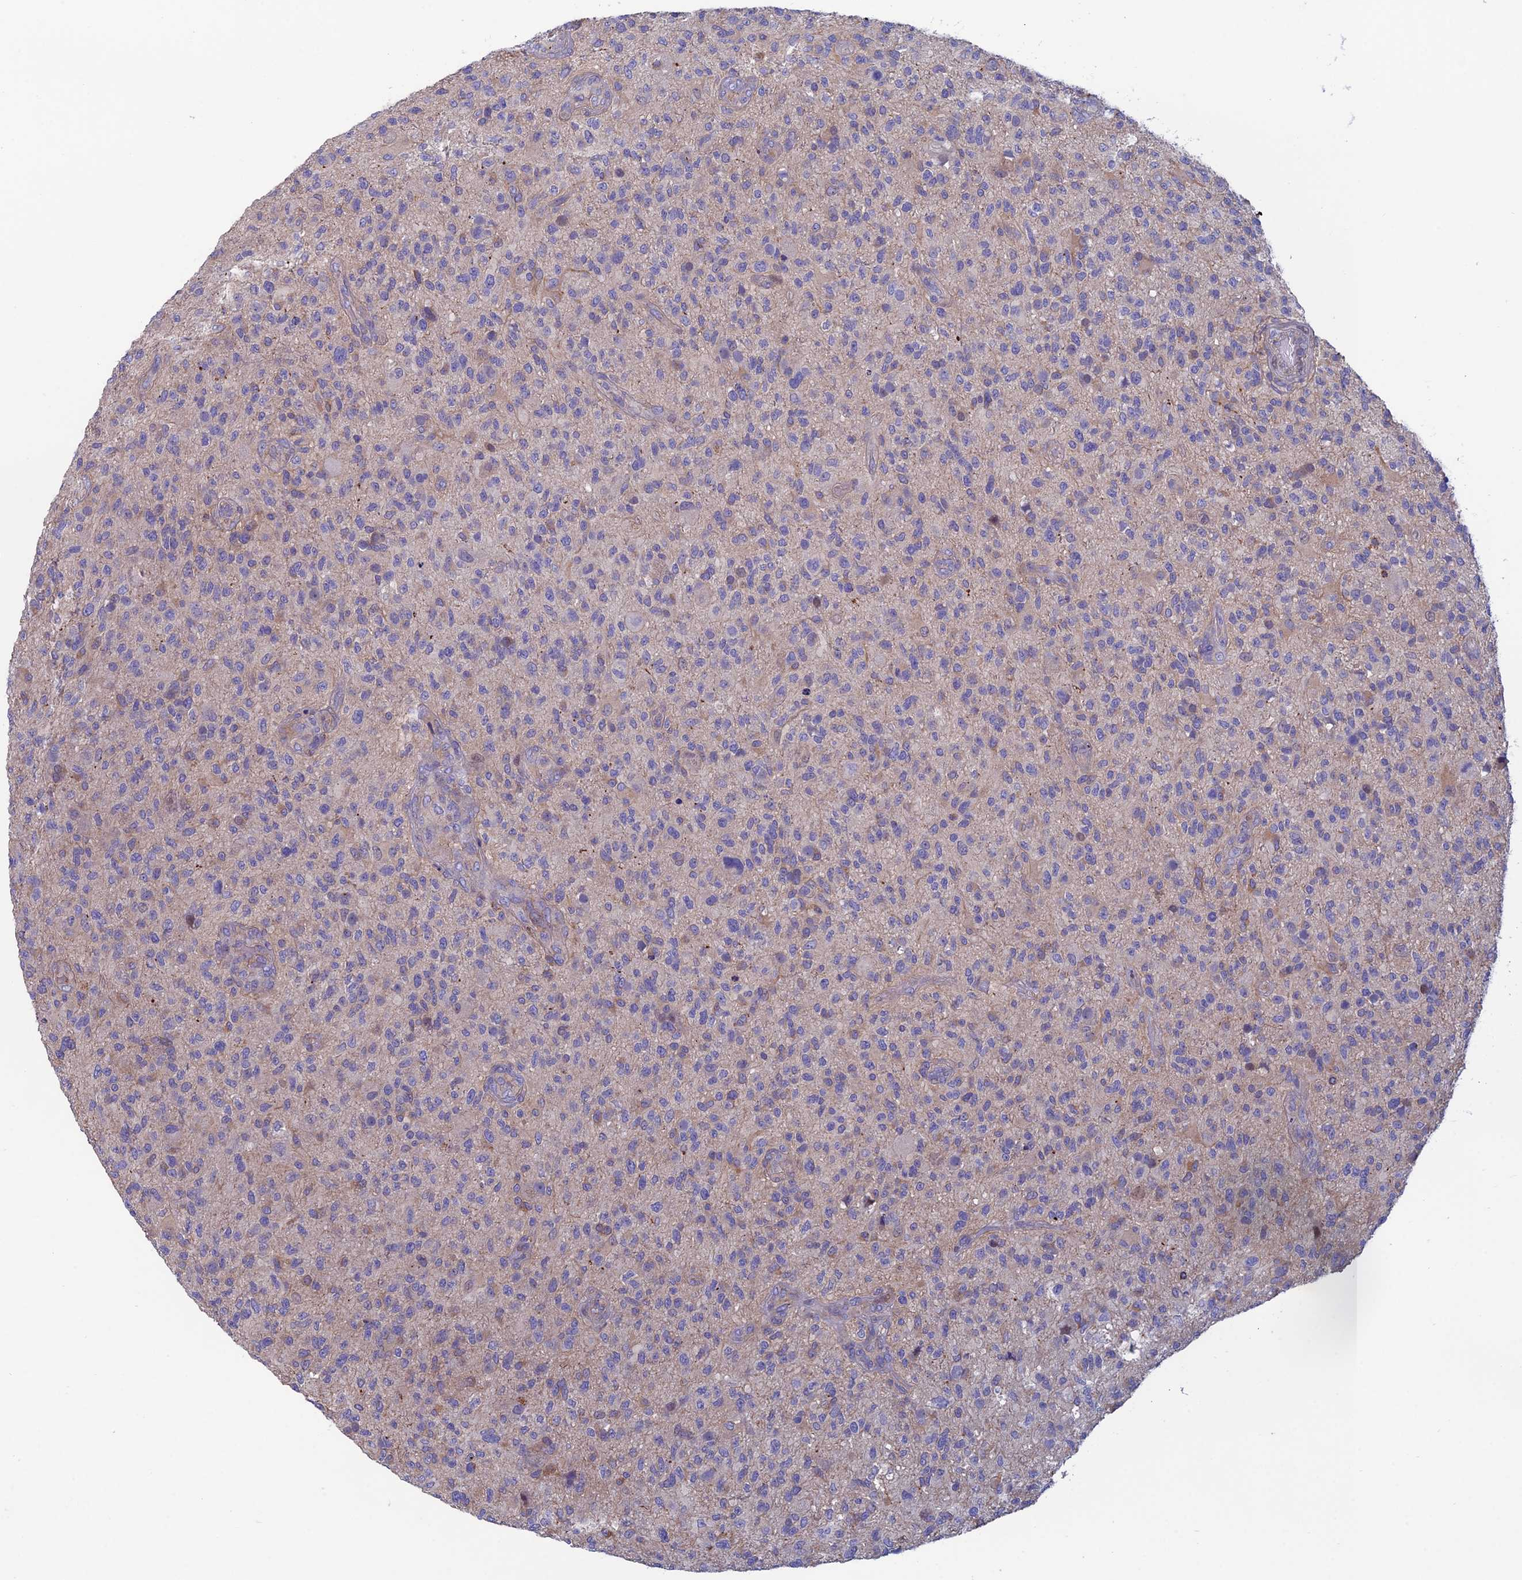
{"staining": {"intensity": "negative", "quantity": "none", "location": "none"}, "tissue": "glioma", "cell_type": "Tumor cells", "image_type": "cancer", "snomed": [{"axis": "morphology", "description": "Glioma, malignant, High grade"}, {"axis": "topography", "description": "Brain"}], "caption": "The histopathology image exhibits no staining of tumor cells in glioma. (DAB (3,3'-diaminobenzidine) IHC, high magnification).", "gene": "C15orf62", "patient": {"sex": "male", "age": 47}}